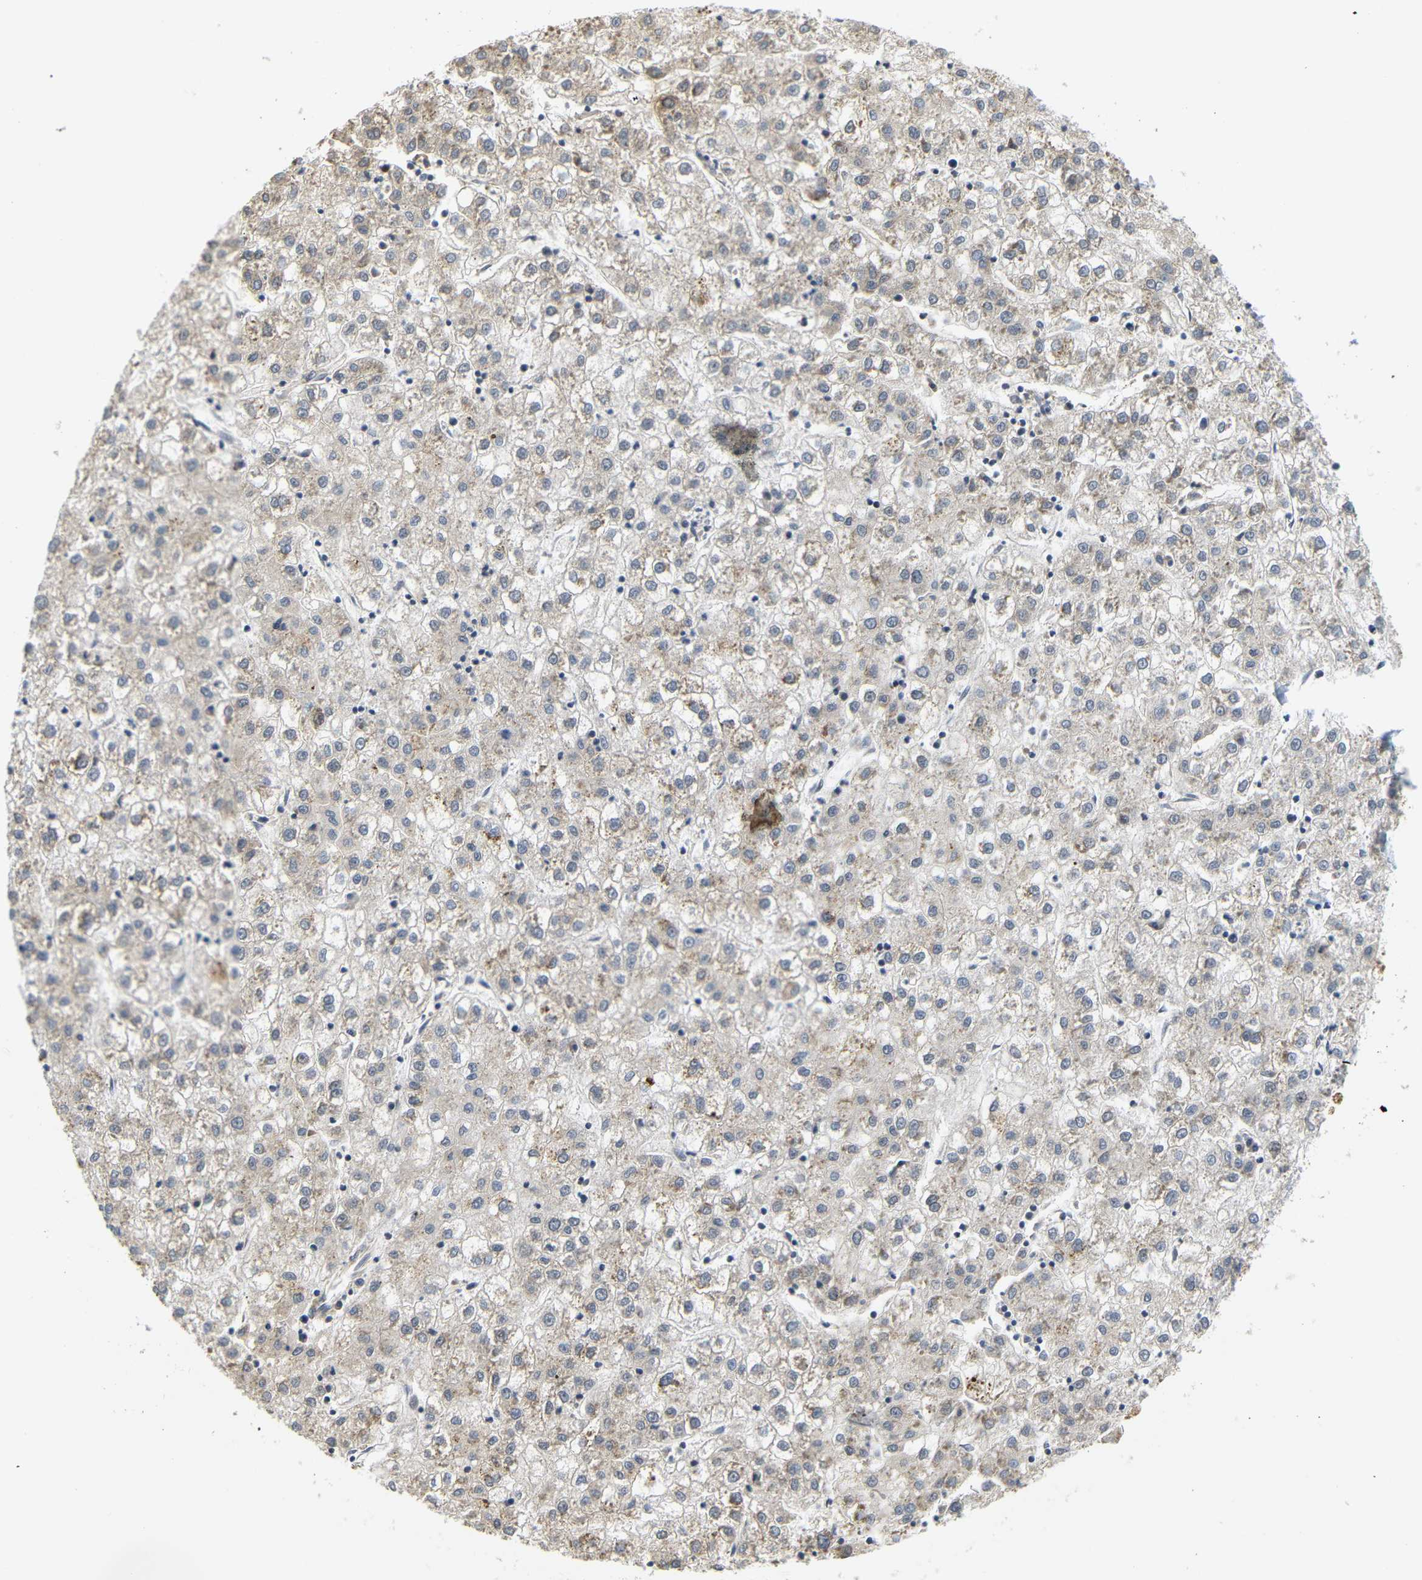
{"staining": {"intensity": "weak", "quantity": ">75%", "location": "cytoplasmic/membranous"}, "tissue": "liver cancer", "cell_type": "Tumor cells", "image_type": "cancer", "snomed": [{"axis": "morphology", "description": "Carcinoma, Hepatocellular, NOS"}, {"axis": "topography", "description": "Liver"}], "caption": "High-power microscopy captured an immunohistochemistry micrograph of hepatocellular carcinoma (liver), revealing weak cytoplasmic/membranous expression in approximately >75% of tumor cells.", "gene": "GJA5", "patient": {"sex": "male", "age": 72}}